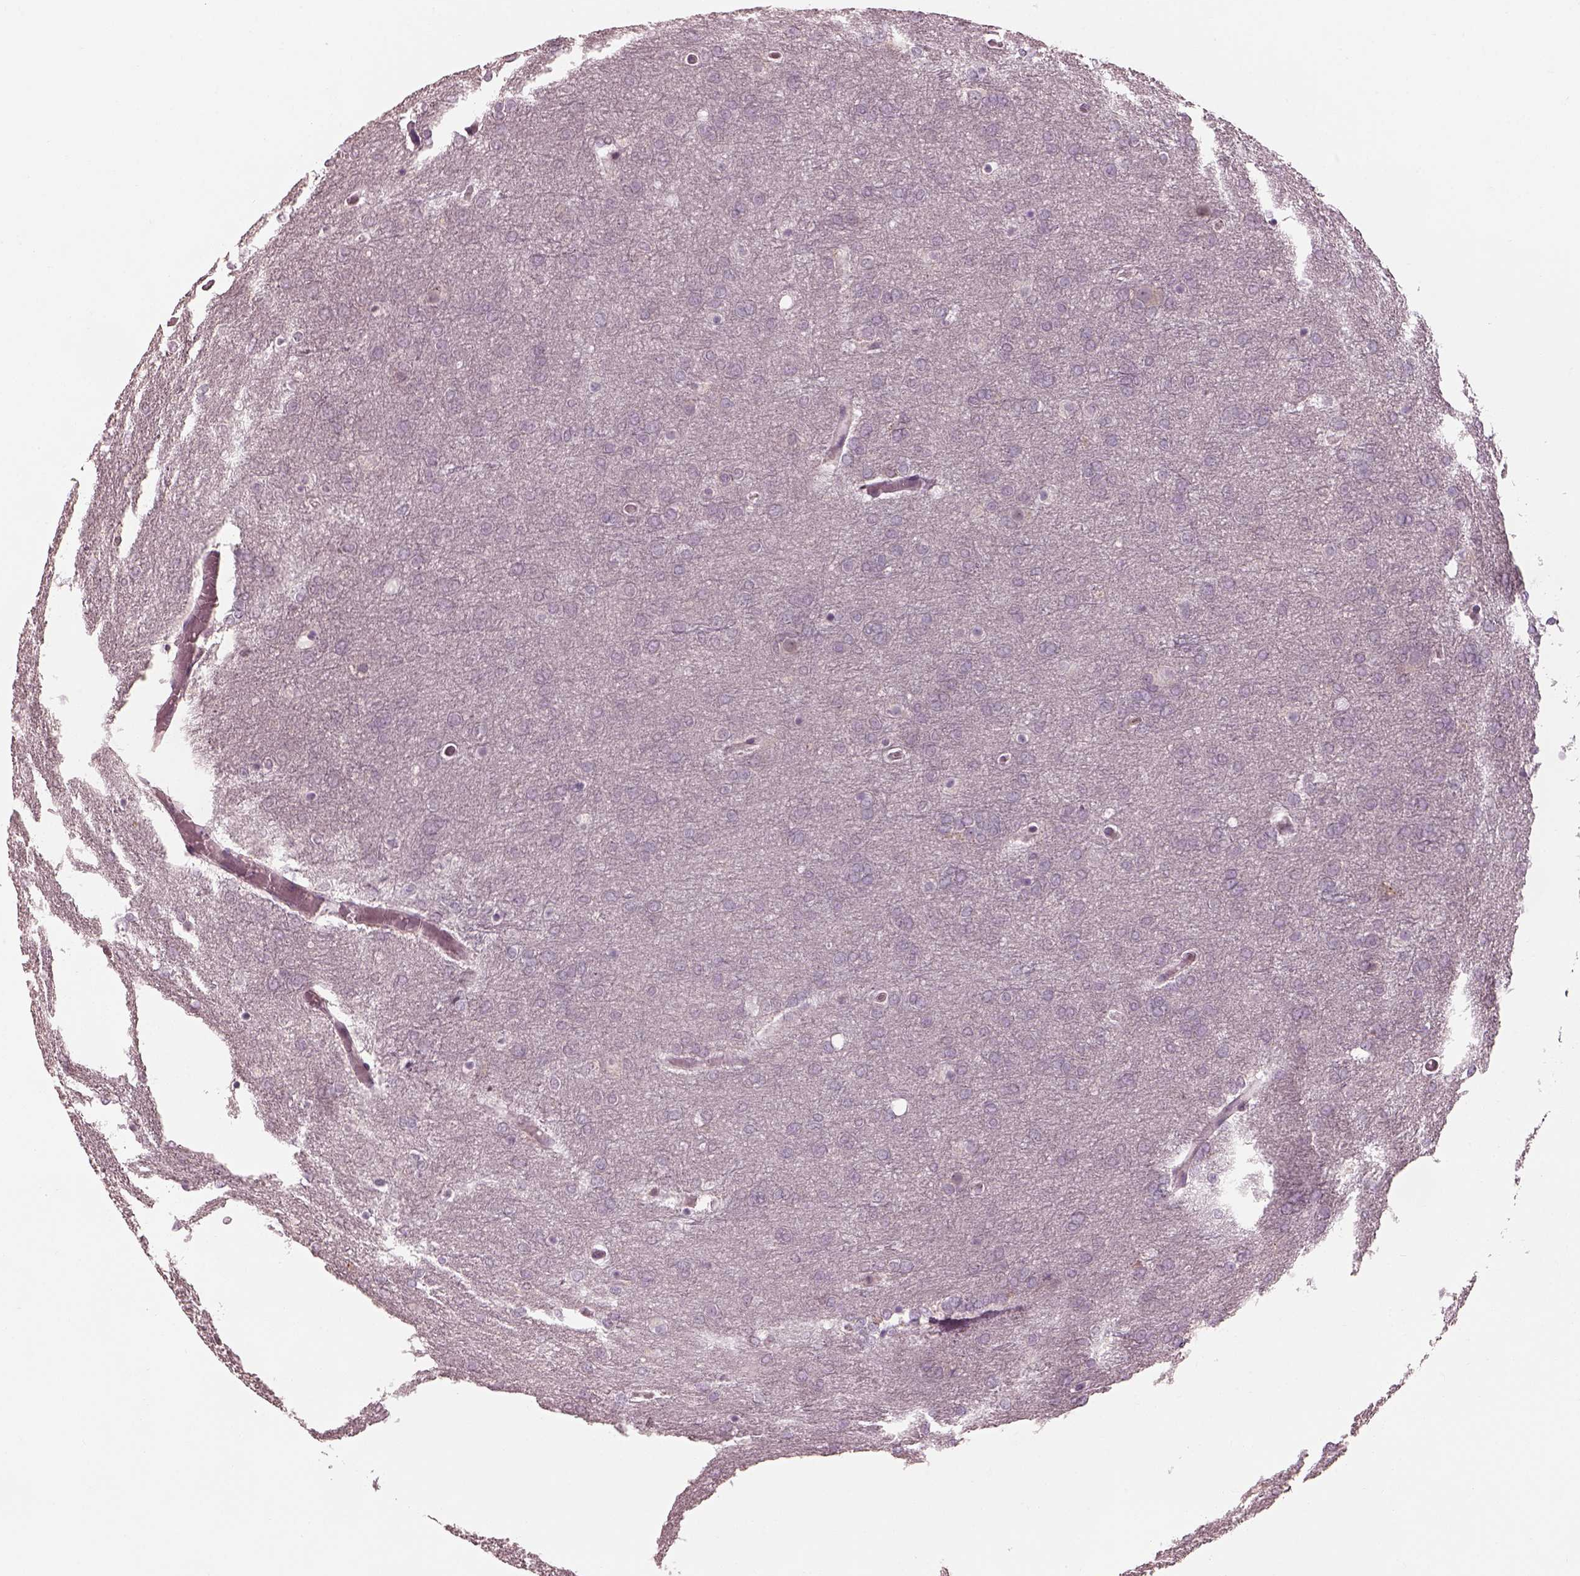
{"staining": {"intensity": "negative", "quantity": "none", "location": "none"}, "tissue": "glioma", "cell_type": "Tumor cells", "image_type": "cancer", "snomed": [{"axis": "morphology", "description": "Glioma, malignant, High grade"}, {"axis": "topography", "description": "Brain"}], "caption": "Protein analysis of malignant glioma (high-grade) reveals no significant expression in tumor cells.", "gene": "PRKACG", "patient": {"sex": "female", "age": 61}}